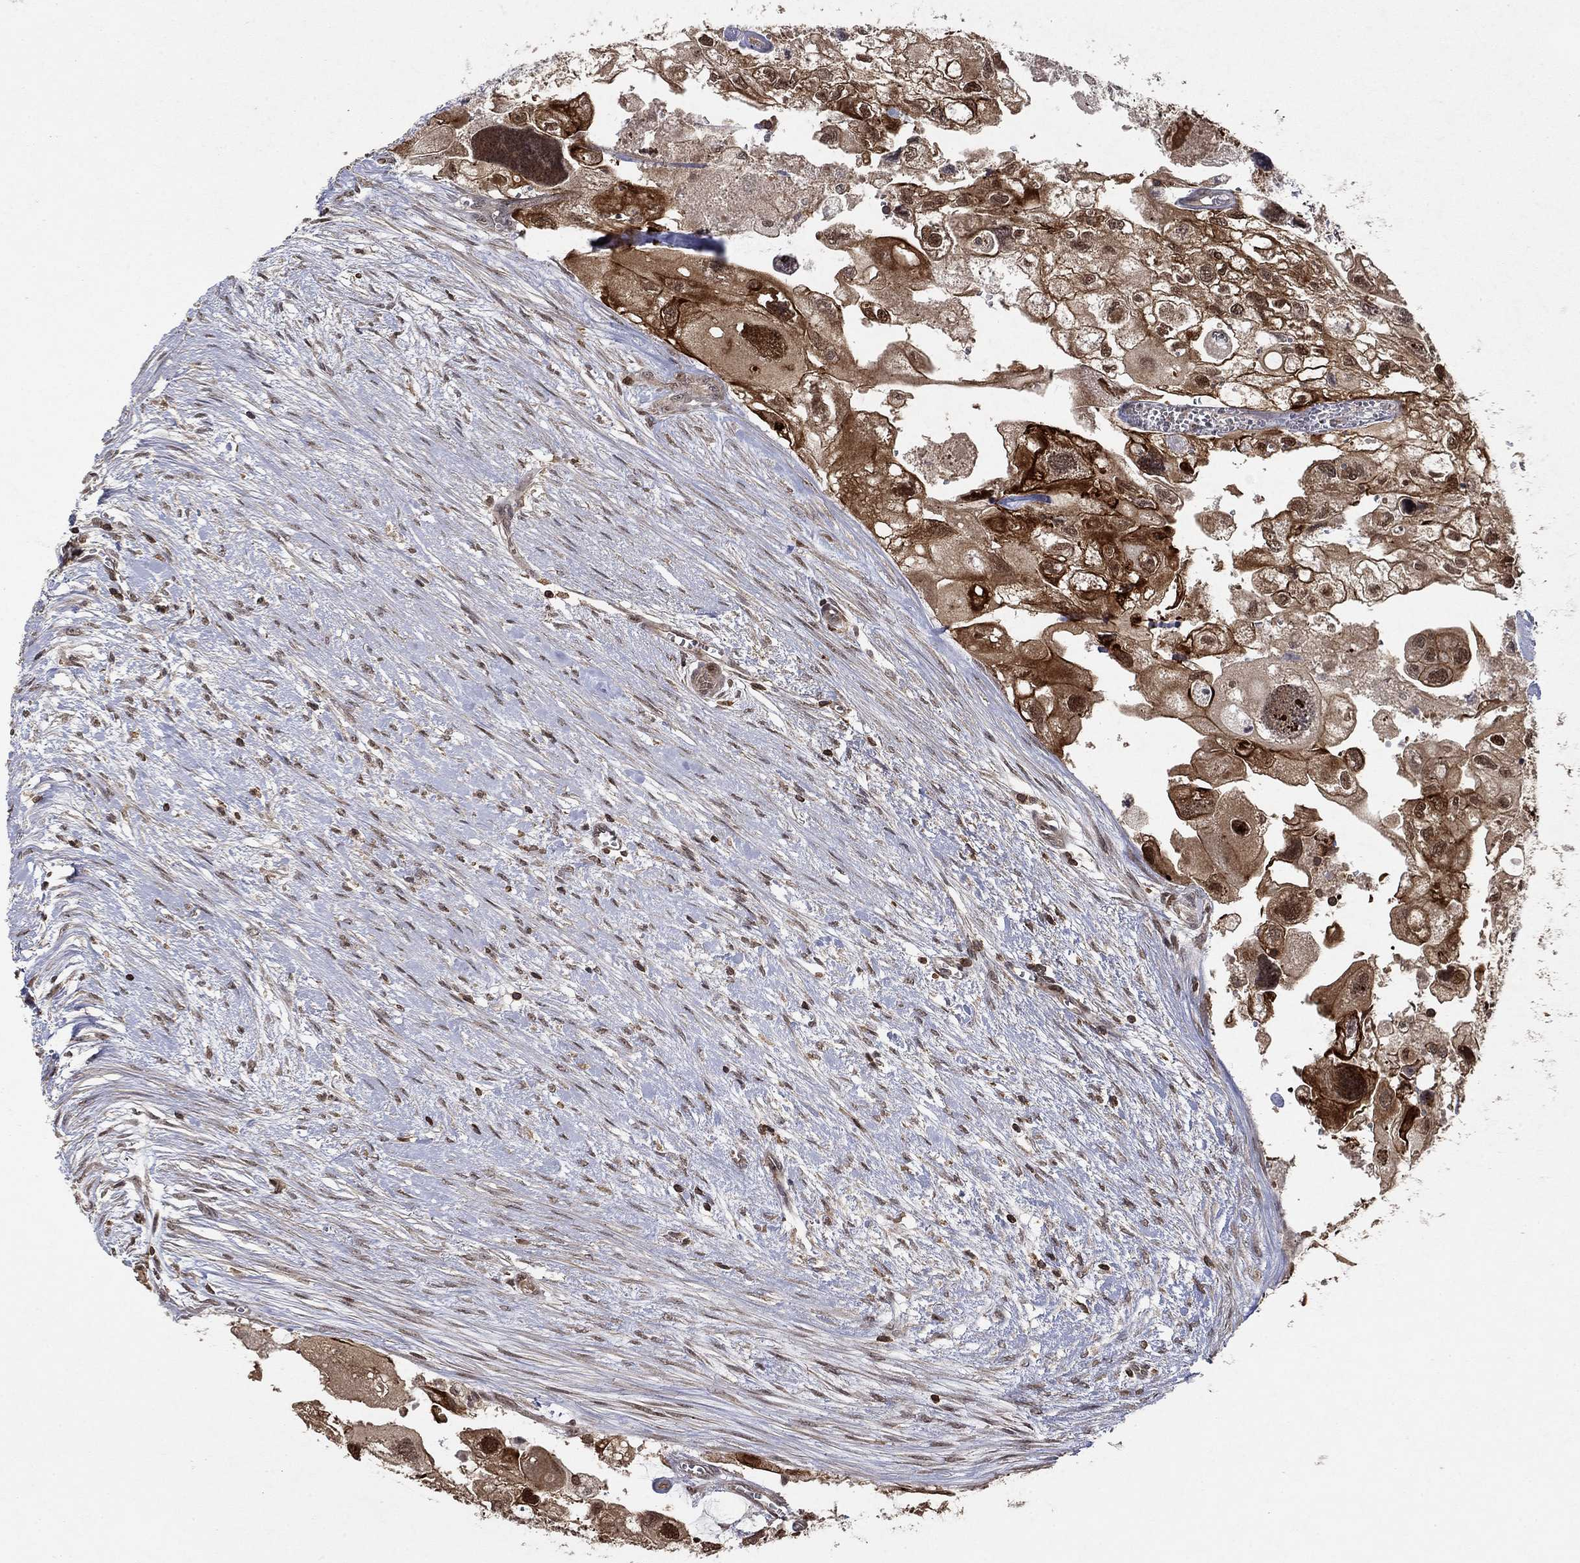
{"staining": {"intensity": "strong", "quantity": "25%-75%", "location": "cytoplasmic/membranous,nuclear"}, "tissue": "urothelial cancer", "cell_type": "Tumor cells", "image_type": "cancer", "snomed": [{"axis": "morphology", "description": "Urothelial carcinoma, High grade"}, {"axis": "topography", "description": "Urinary bladder"}], "caption": "Strong cytoplasmic/membranous and nuclear positivity for a protein is present in approximately 25%-75% of tumor cells of high-grade urothelial carcinoma using immunohistochemistry.", "gene": "CCDC66", "patient": {"sex": "male", "age": 59}}